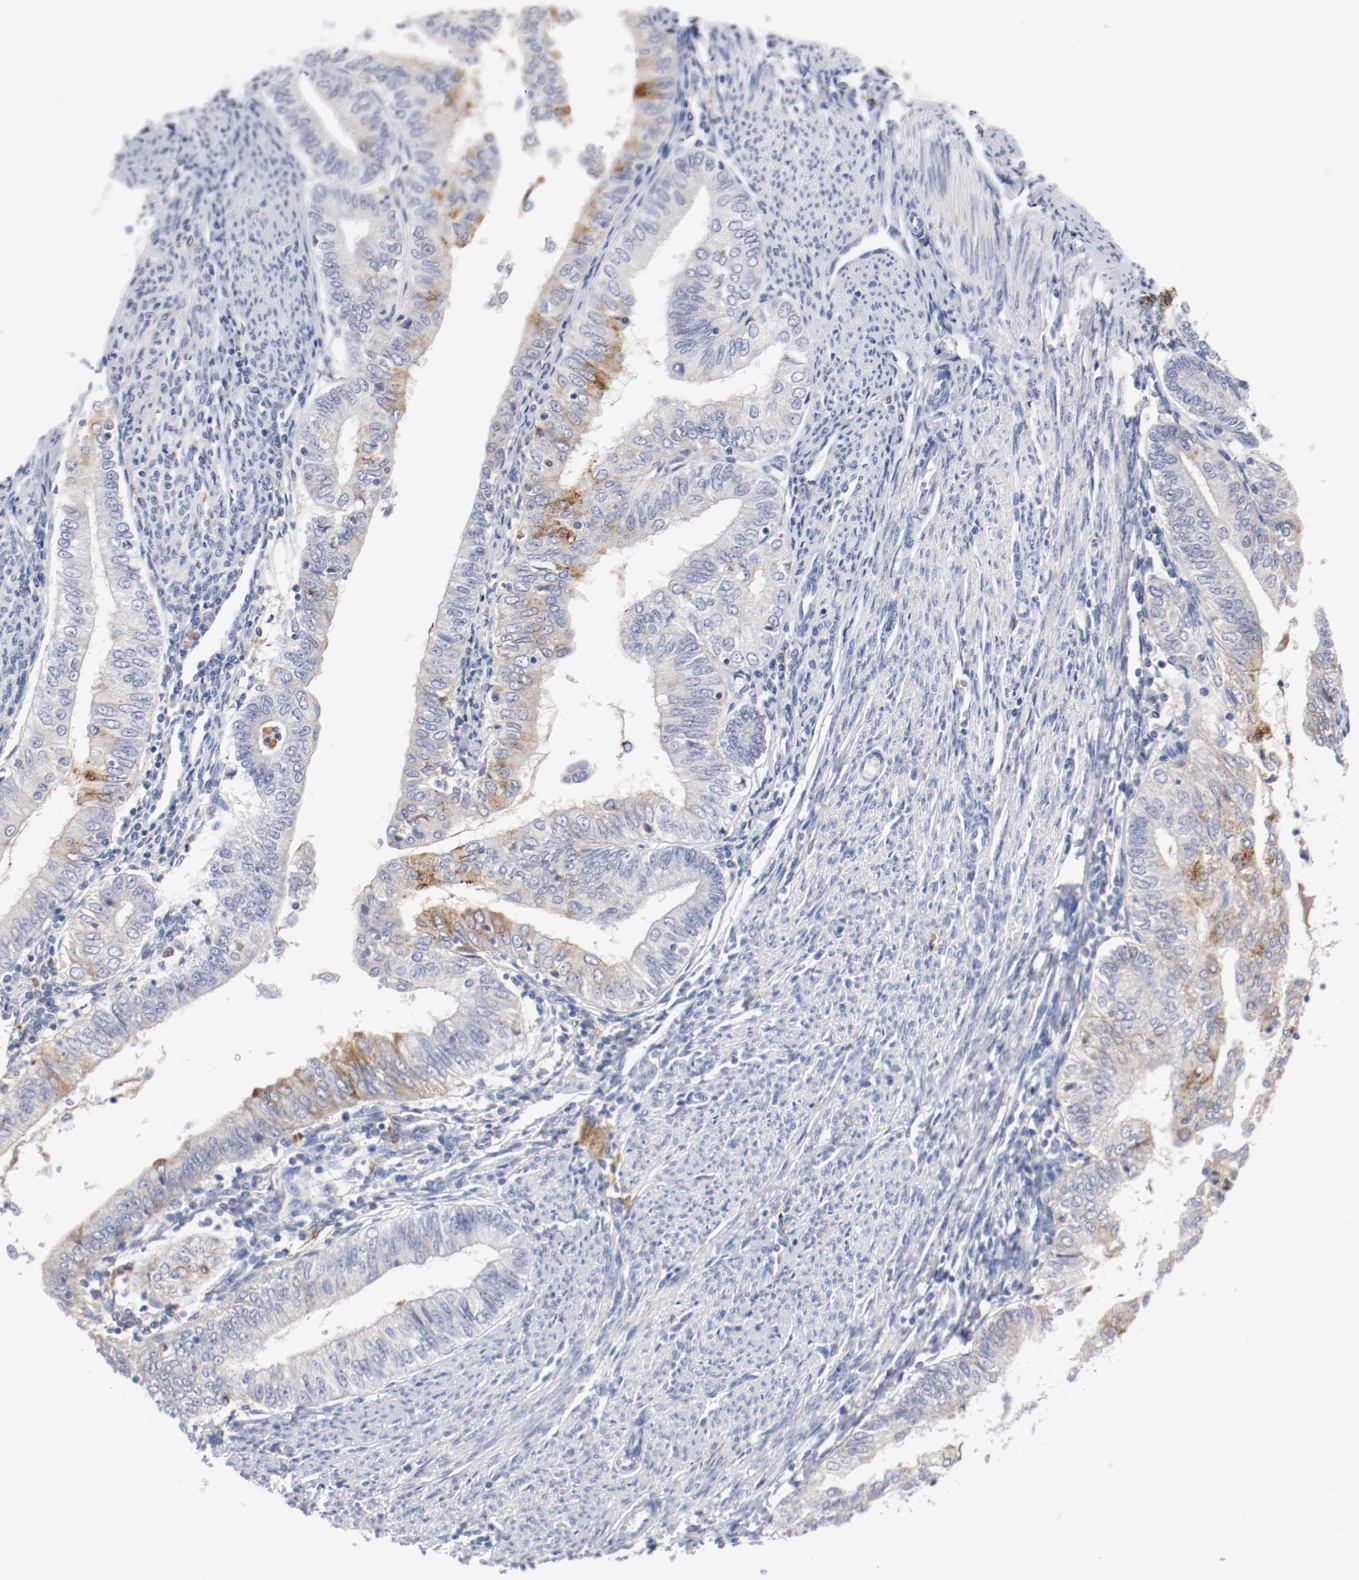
{"staining": {"intensity": "moderate", "quantity": "<25%", "location": "cytoplasmic/membranous"}, "tissue": "endometrial cancer", "cell_type": "Tumor cells", "image_type": "cancer", "snomed": [{"axis": "morphology", "description": "Adenocarcinoma, NOS"}, {"axis": "topography", "description": "Endometrium"}], "caption": "Immunohistochemical staining of human endometrial cancer demonstrates moderate cytoplasmic/membranous protein expression in approximately <25% of tumor cells.", "gene": "FGFBP1", "patient": {"sex": "female", "age": 66}}